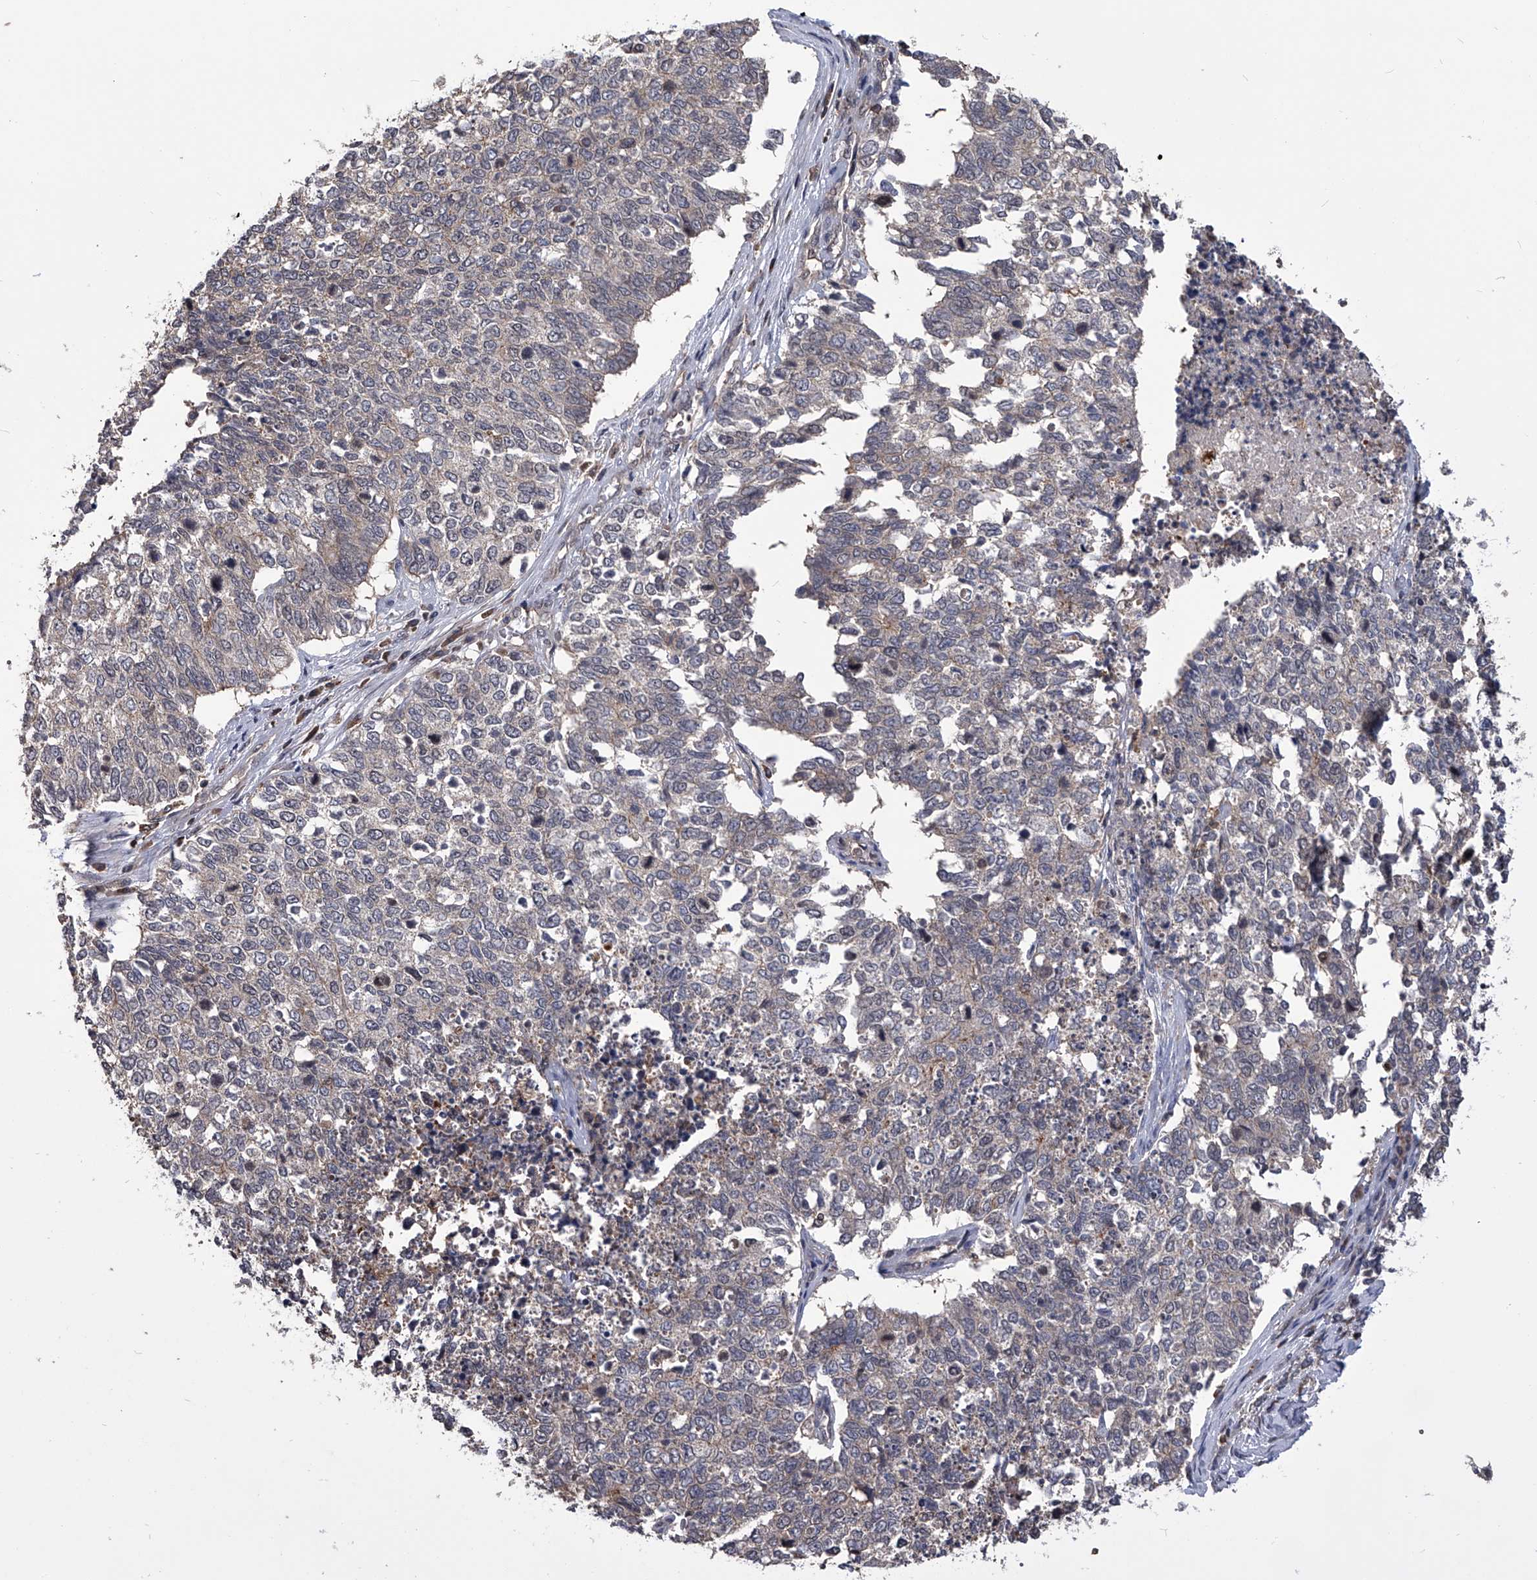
{"staining": {"intensity": "weak", "quantity": "<25%", "location": "cytoplasmic/membranous"}, "tissue": "cervical cancer", "cell_type": "Tumor cells", "image_type": "cancer", "snomed": [{"axis": "morphology", "description": "Squamous cell carcinoma, NOS"}, {"axis": "topography", "description": "Cervix"}], "caption": "Micrograph shows no protein positivity in tumor cells of cervical squamous cell carcinoma tissue. The staining is performed using DAB brown chromogen with nuclei counter-stained in using hematoxylin.", "gene": "PAN3", "patient": {"sex": "female", "age": 63}}